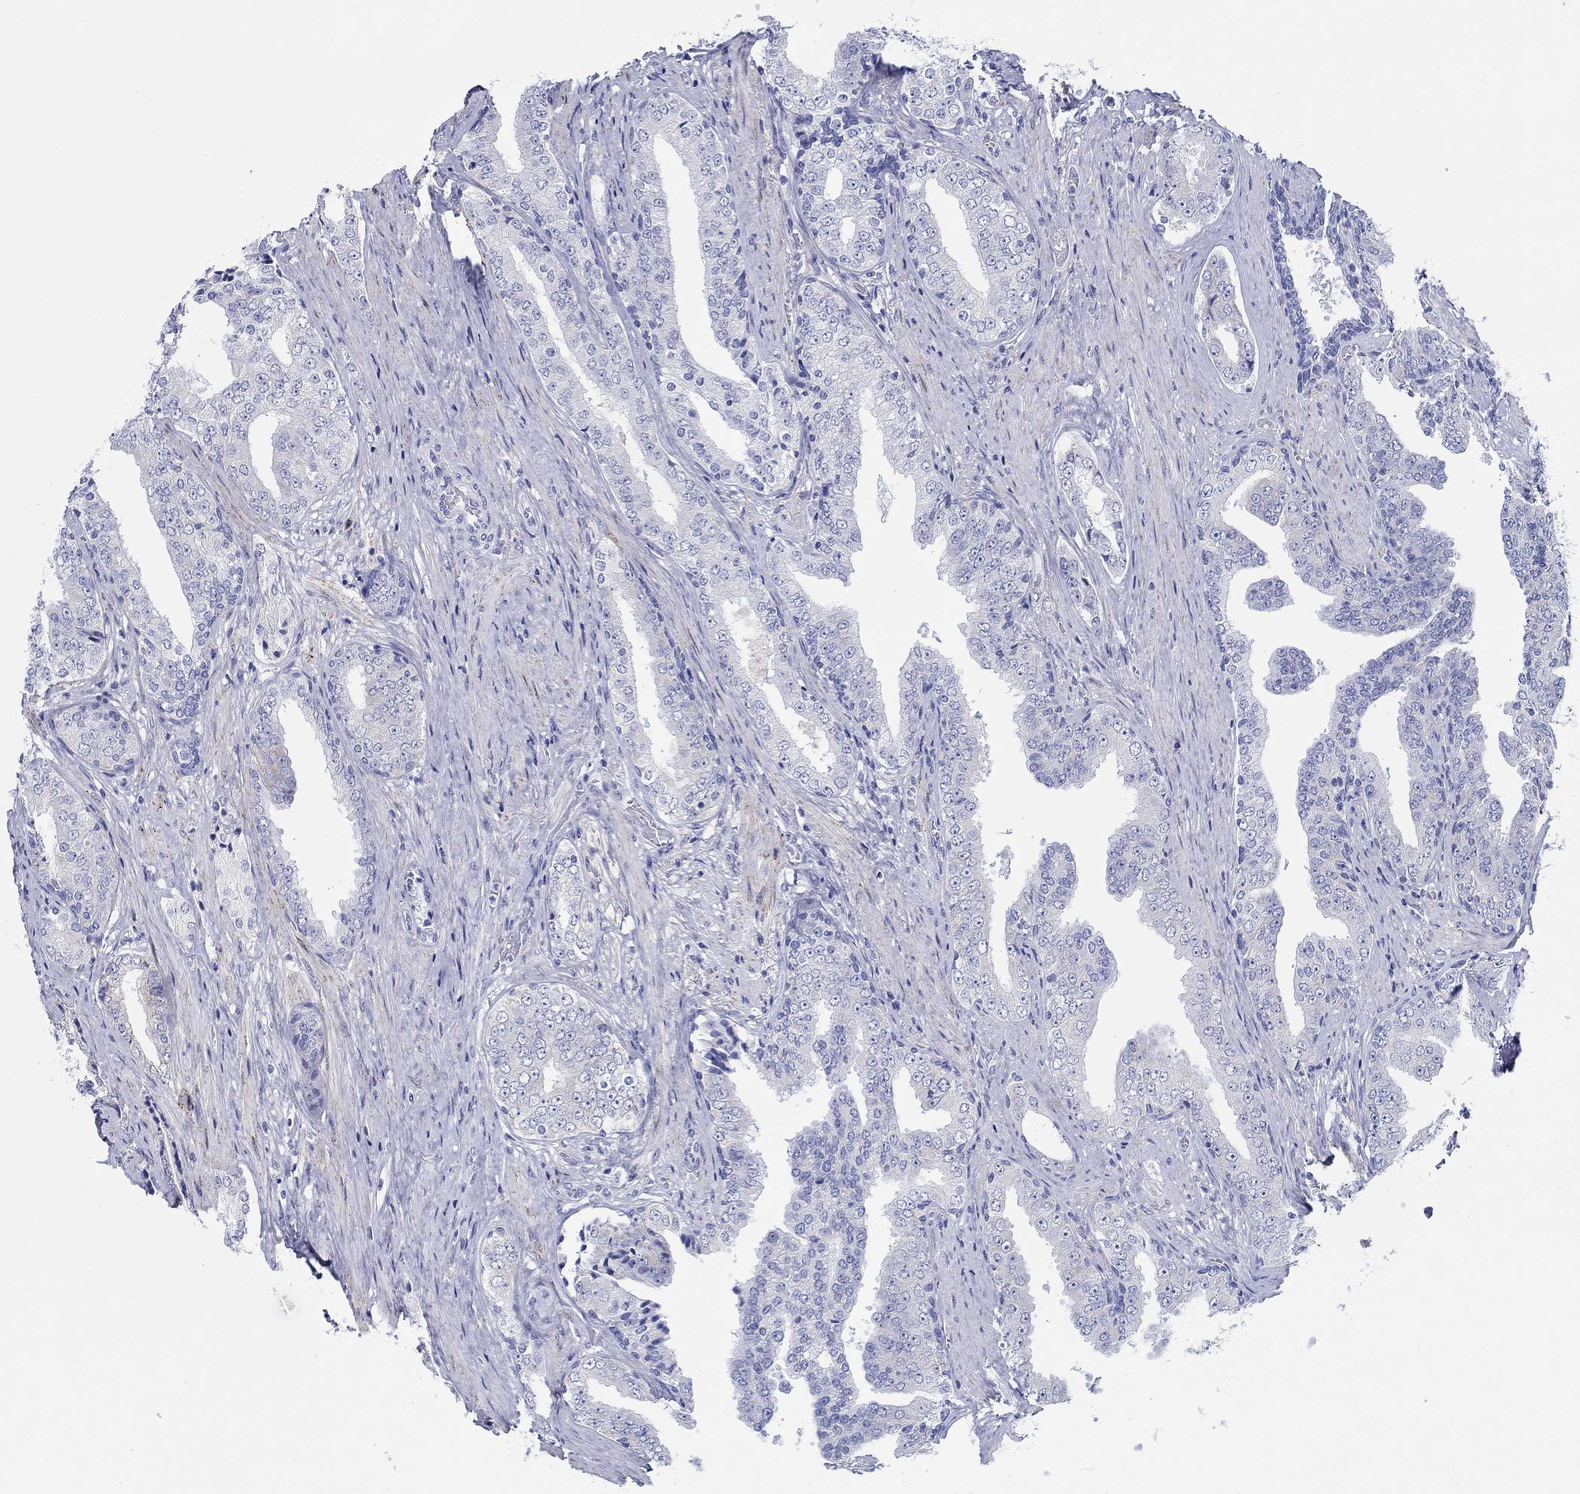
{"staining": {"intensity": "negative", "quantity": "none", "location": "none"}, "tissue": "prostate cancer", "cell_type": "Tumor cells", "image_type": "cancer", "snomed": [{"axis": "morphology", "description": "Adenocarcinoma, Low grade"}, {"axis": "topography", "description": "Prostate and seminal vesicle, NOS"}], "caption": "Tumor cells are negative for brown protein staining in low-grade adenocarcinoma (prostate).", "gene": "H1-1", "patient": {"sex": "male", "age": 61}}